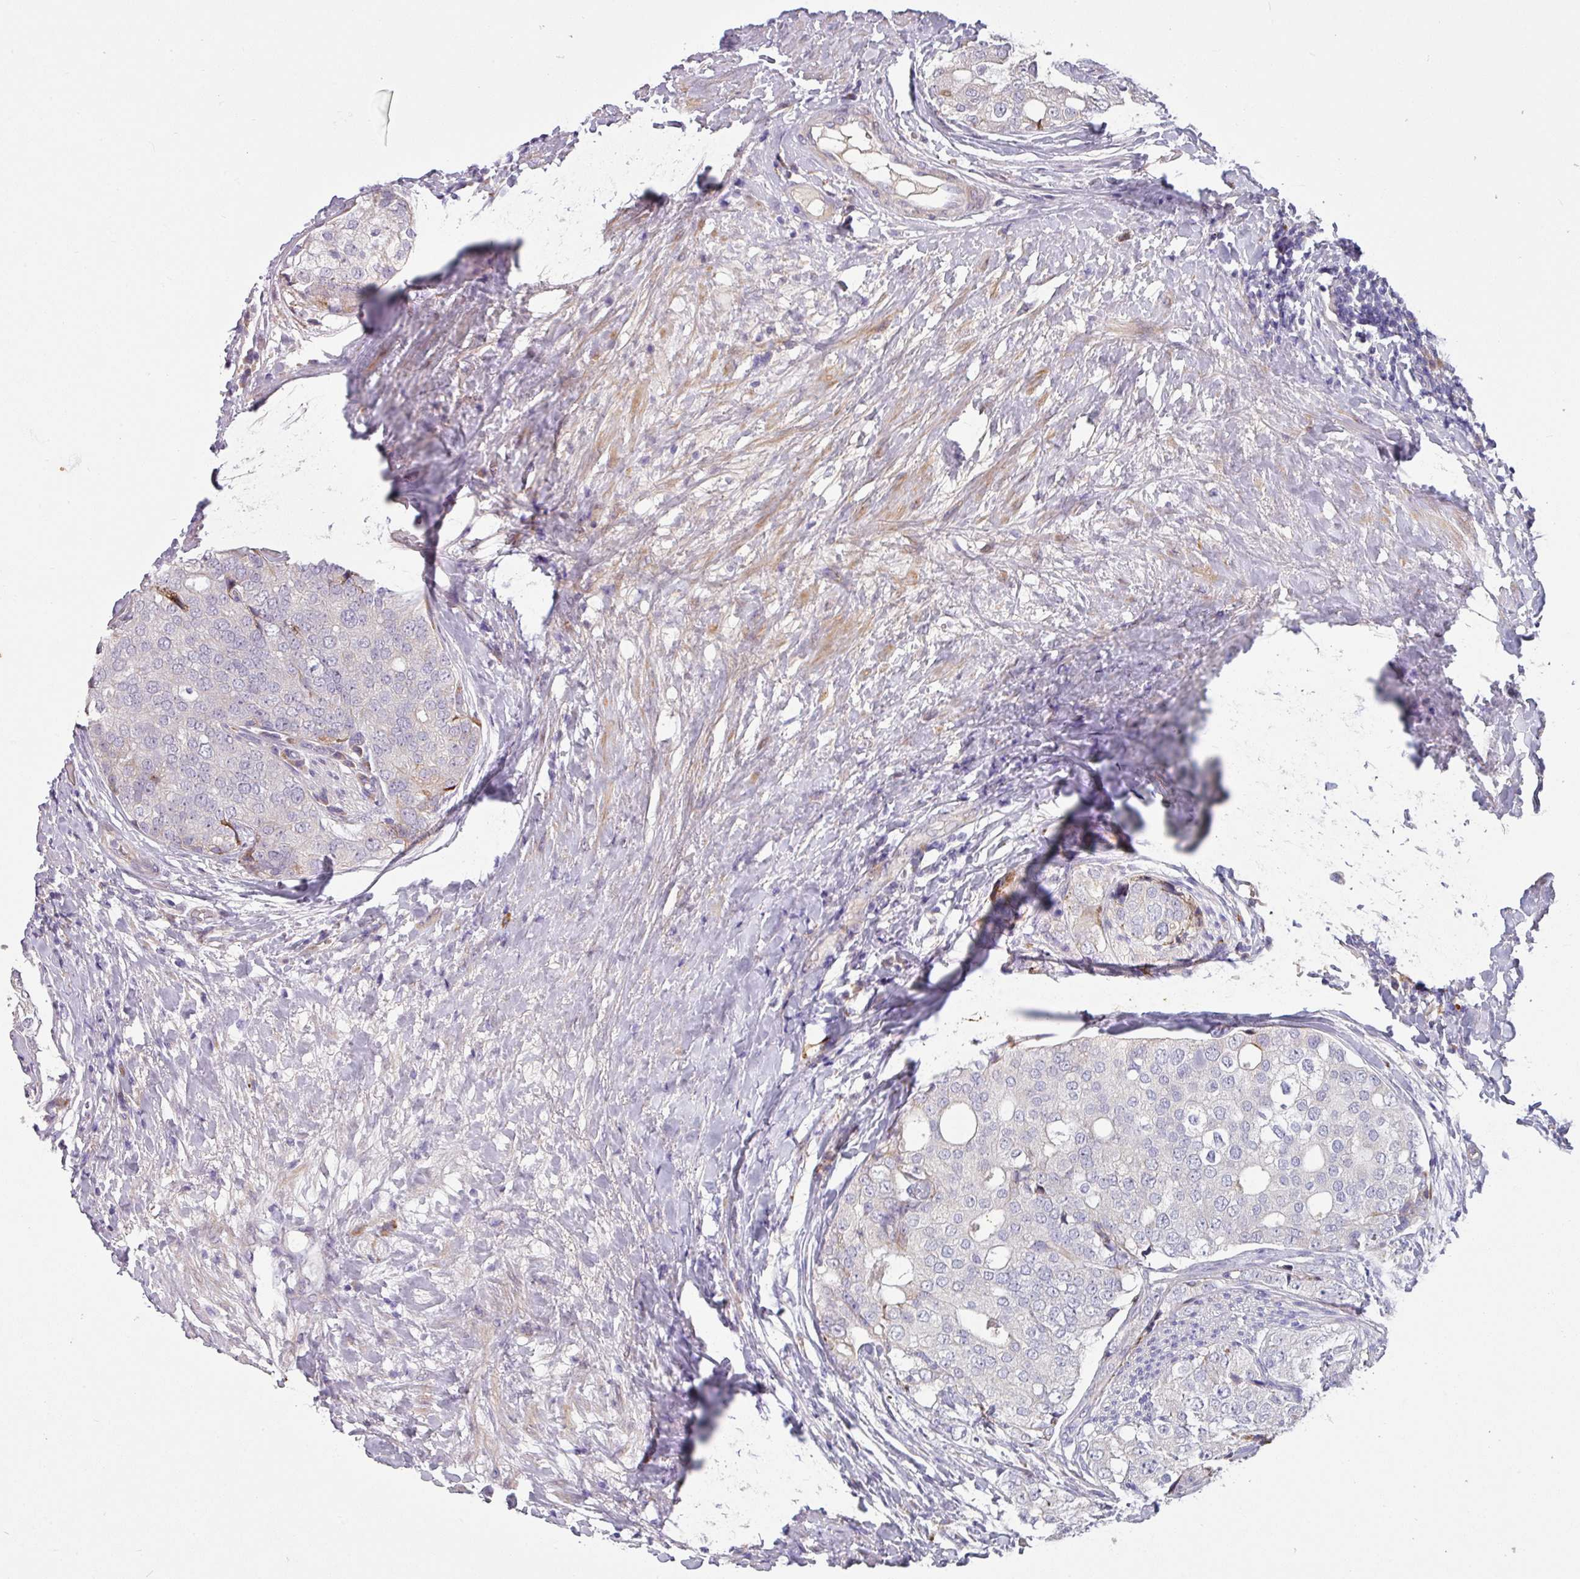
{"staining": {"intensity": "negative", "quantity": "none", "location": "none"}, "tissue": "prostate cancer", "cell_type": "Tumor cells", "image_type": "cancer", "snomed": [{"axis": "morphology", "description": "Adenocarcinoma, High grade"}, {"axis": "topography", "description": "Prostate"}], "caption": "This micrograph is of prostate cancer (adenocarcinoma (high-grade)) stained with immunohistochemistry to label a protein in brown with the nuclei are counter-stained blue. There is no expression in tumor cells. (DAB (3,3'-diaminobenzidine) immunohistochemistry with hematoxylin counter stain).", "gene": "KLHL3", "patient": {"sex": "male", "age": 49}}